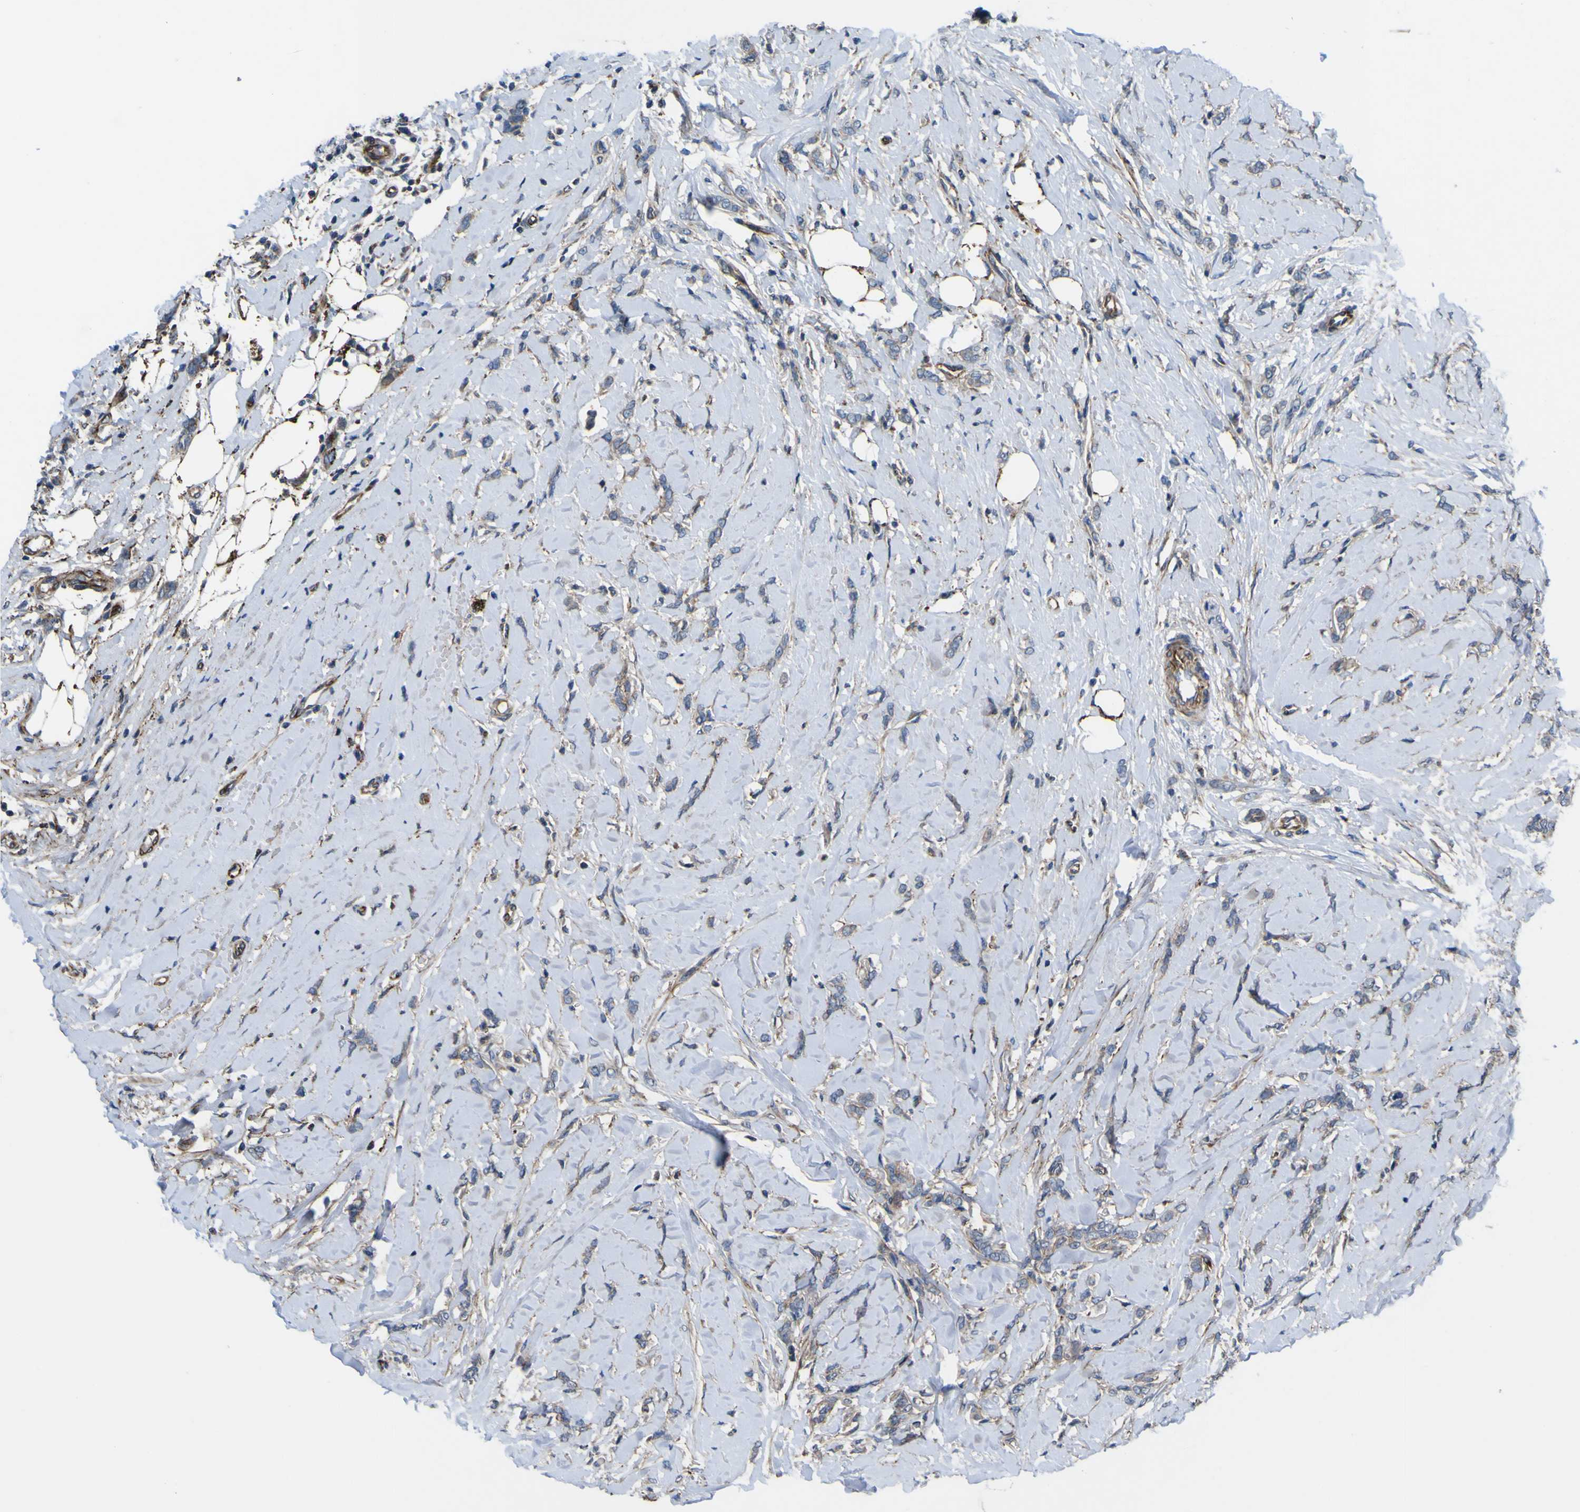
{"staining": {"intensity": "weak", "quantity": "25%-75%", "location": "cytoplasmic/membranous"}, "tissue": "breast cancer", "cell_type": "Tumor cells", "image_type": "cancer", "snomed": [{"axis": "morphology", "description": "Lobular carcinoma"}, {"axis": "topography", "description": "Skin"}, {"axis": "topography", "description": "Breast"}], "caption": "A brown stain shows weak cytoplasmic/membranous positivity of a protein in breast cancer tumor cells.", "gene": "GPLD1", "patient": {"sex": "female", "age": 46}}